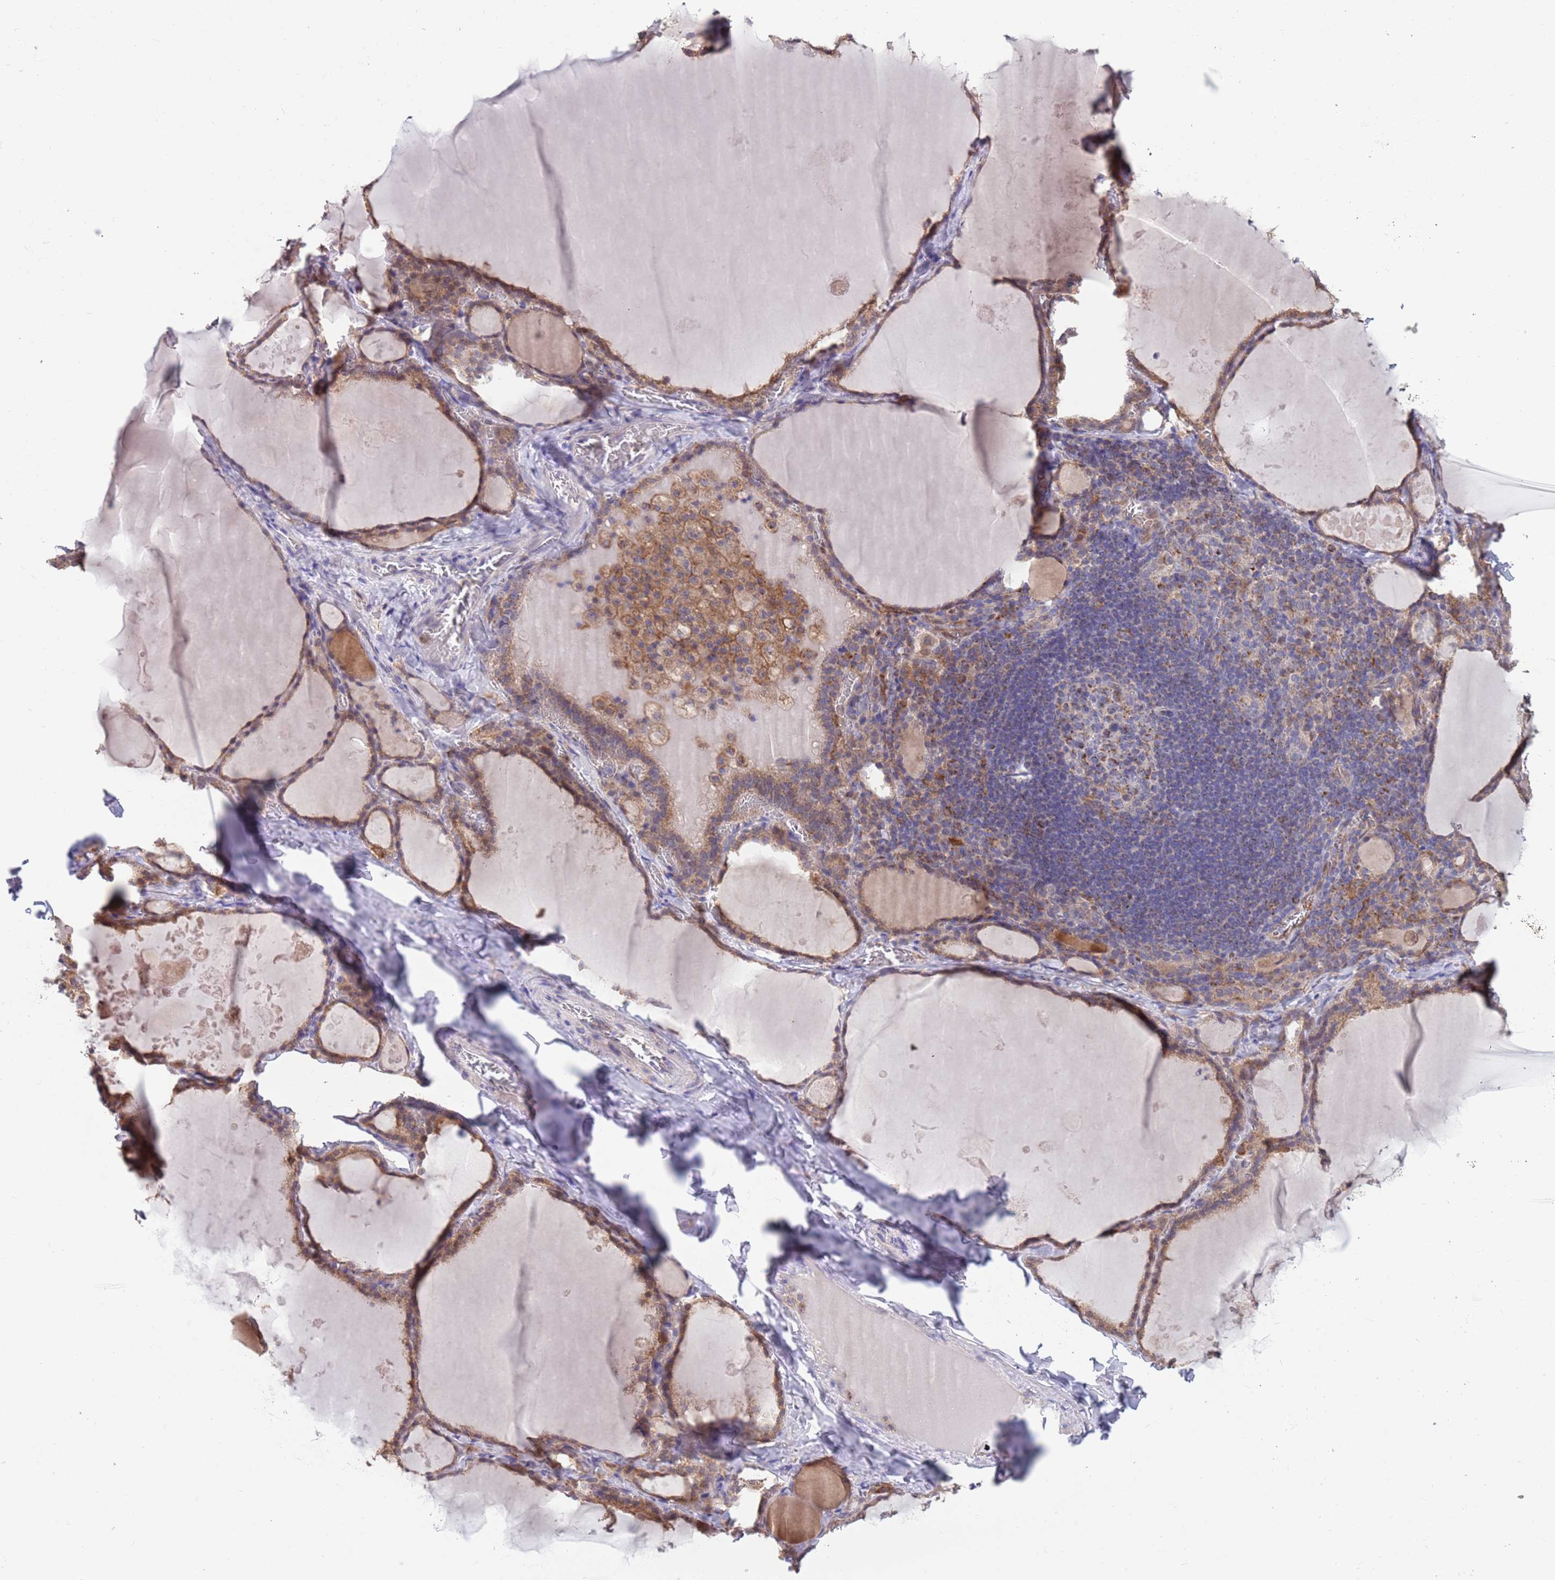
{"staining": {"intensity": "moderate", "quantity": ">75%", "location": "cytoplasmic/membranous"}, "tissue": "thyroid gland", "cell_type": "Glandular cells", "image_type": "normal", "snomed": [{"axis": "morphology", "description": "Normal tissue, NOS"}, {"axis": "topography", "description": "Thyroid gland"}], "caption": "Immunohistochemistry (DAB (3,3'-diaminobenzidine)) staining of benign human thyroid gland reveals moderate cytoplasmic/membranous protein staining in approximately >75% of glandular cells.", "gene": "DDT", "patient": {"sex": "male", "age": 56}}